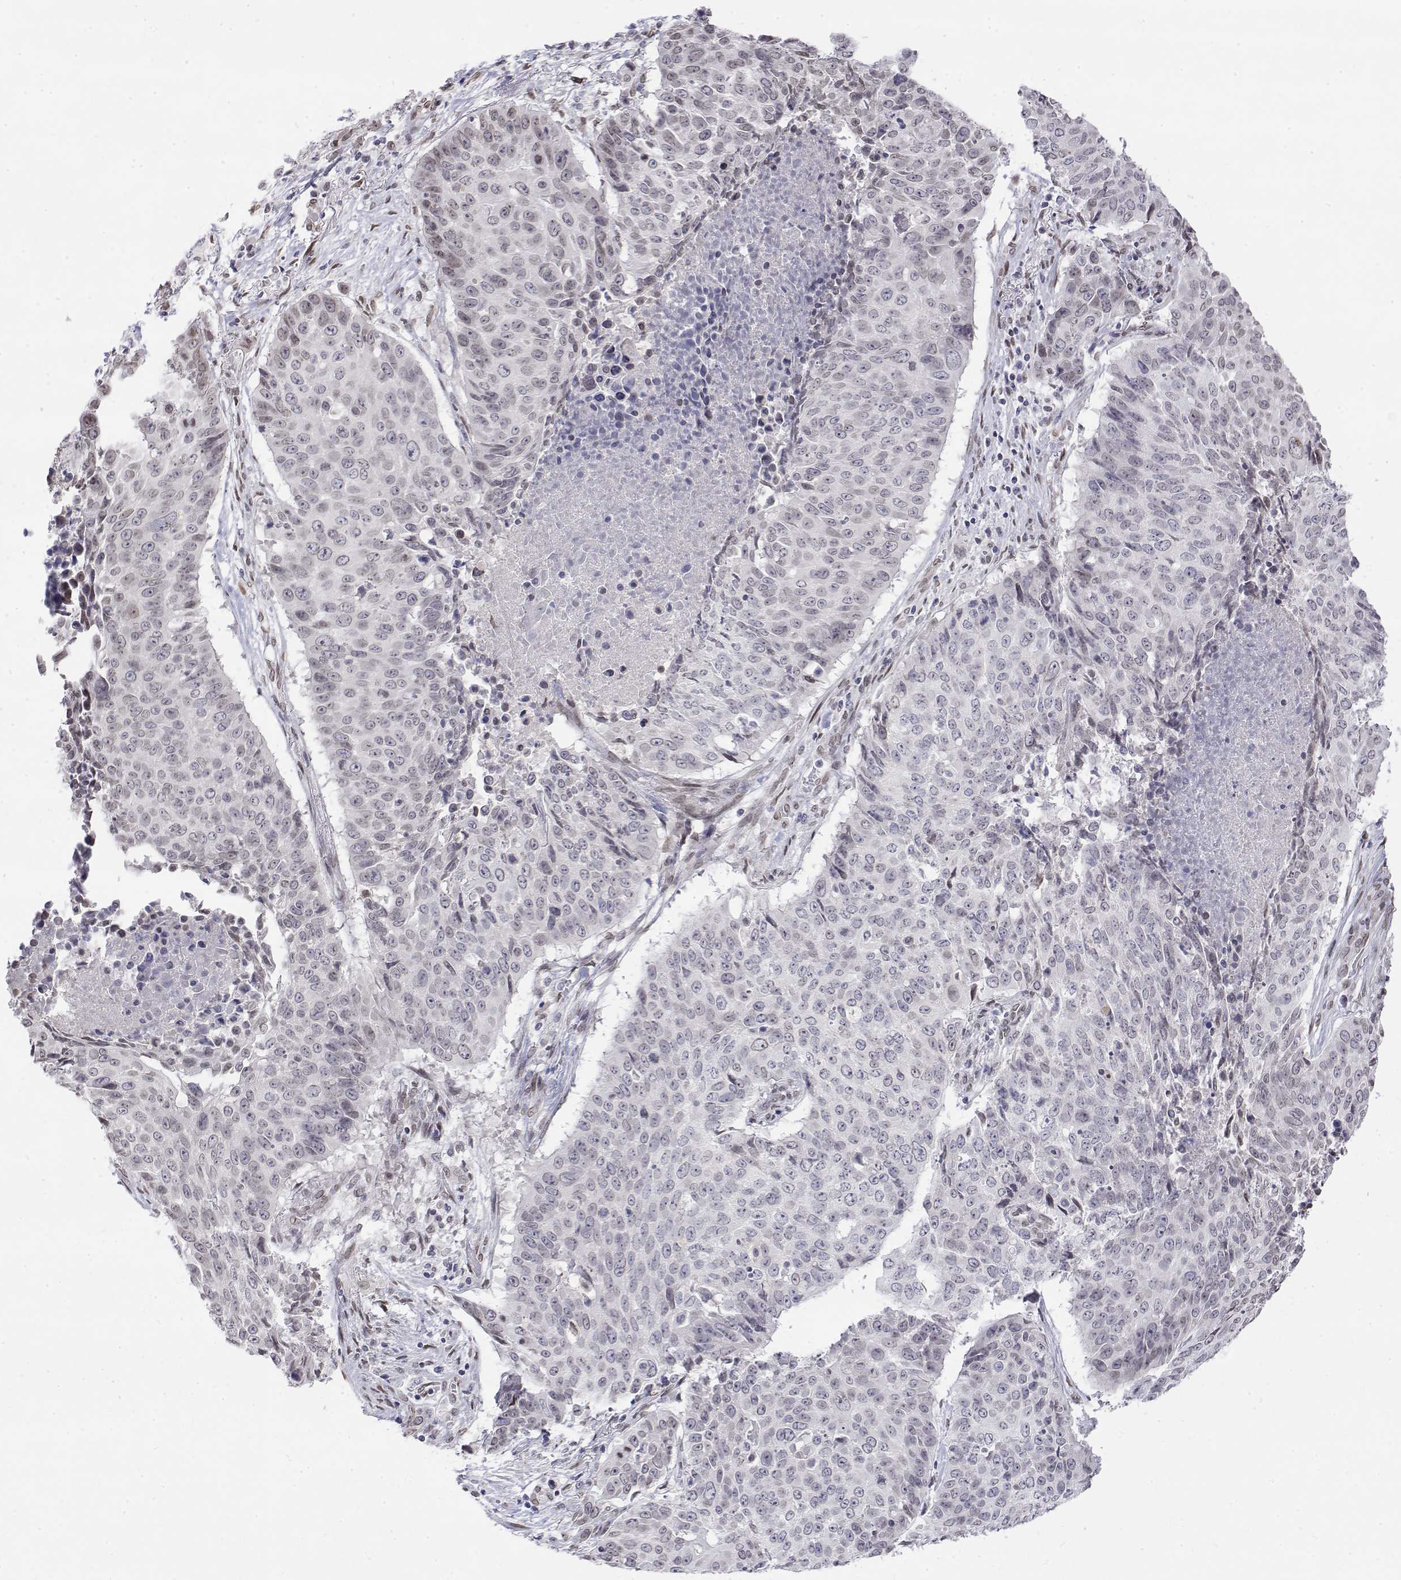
{"staining": {"intensity": "weak", "quantity": "<25%", "location": "nuclear"}, "tissue": "lung cancer", "cell_type": "Tumor cells", "image_type": "cancer", "snomed": [{"axis": "morphology", "description": "Normal tissue, NOS"}, {"axis": "morphology", "description": "Squamous cell carcinoma, NOS"}, {"axis": "topography", "description": "Bronchus"}, {"axis": "topography", "description": "Lung"}], "caption": "High magnification brightfield microscopy of lung squamous cell carcinoma stained with DAB (3,3'-diaminobenzidine) (brown) and counterstained with hematoxylin (blue): tumor cells show no significant positivity.", "gene": "ZNF532", "patient": {"sex": "male", "age": 64}}